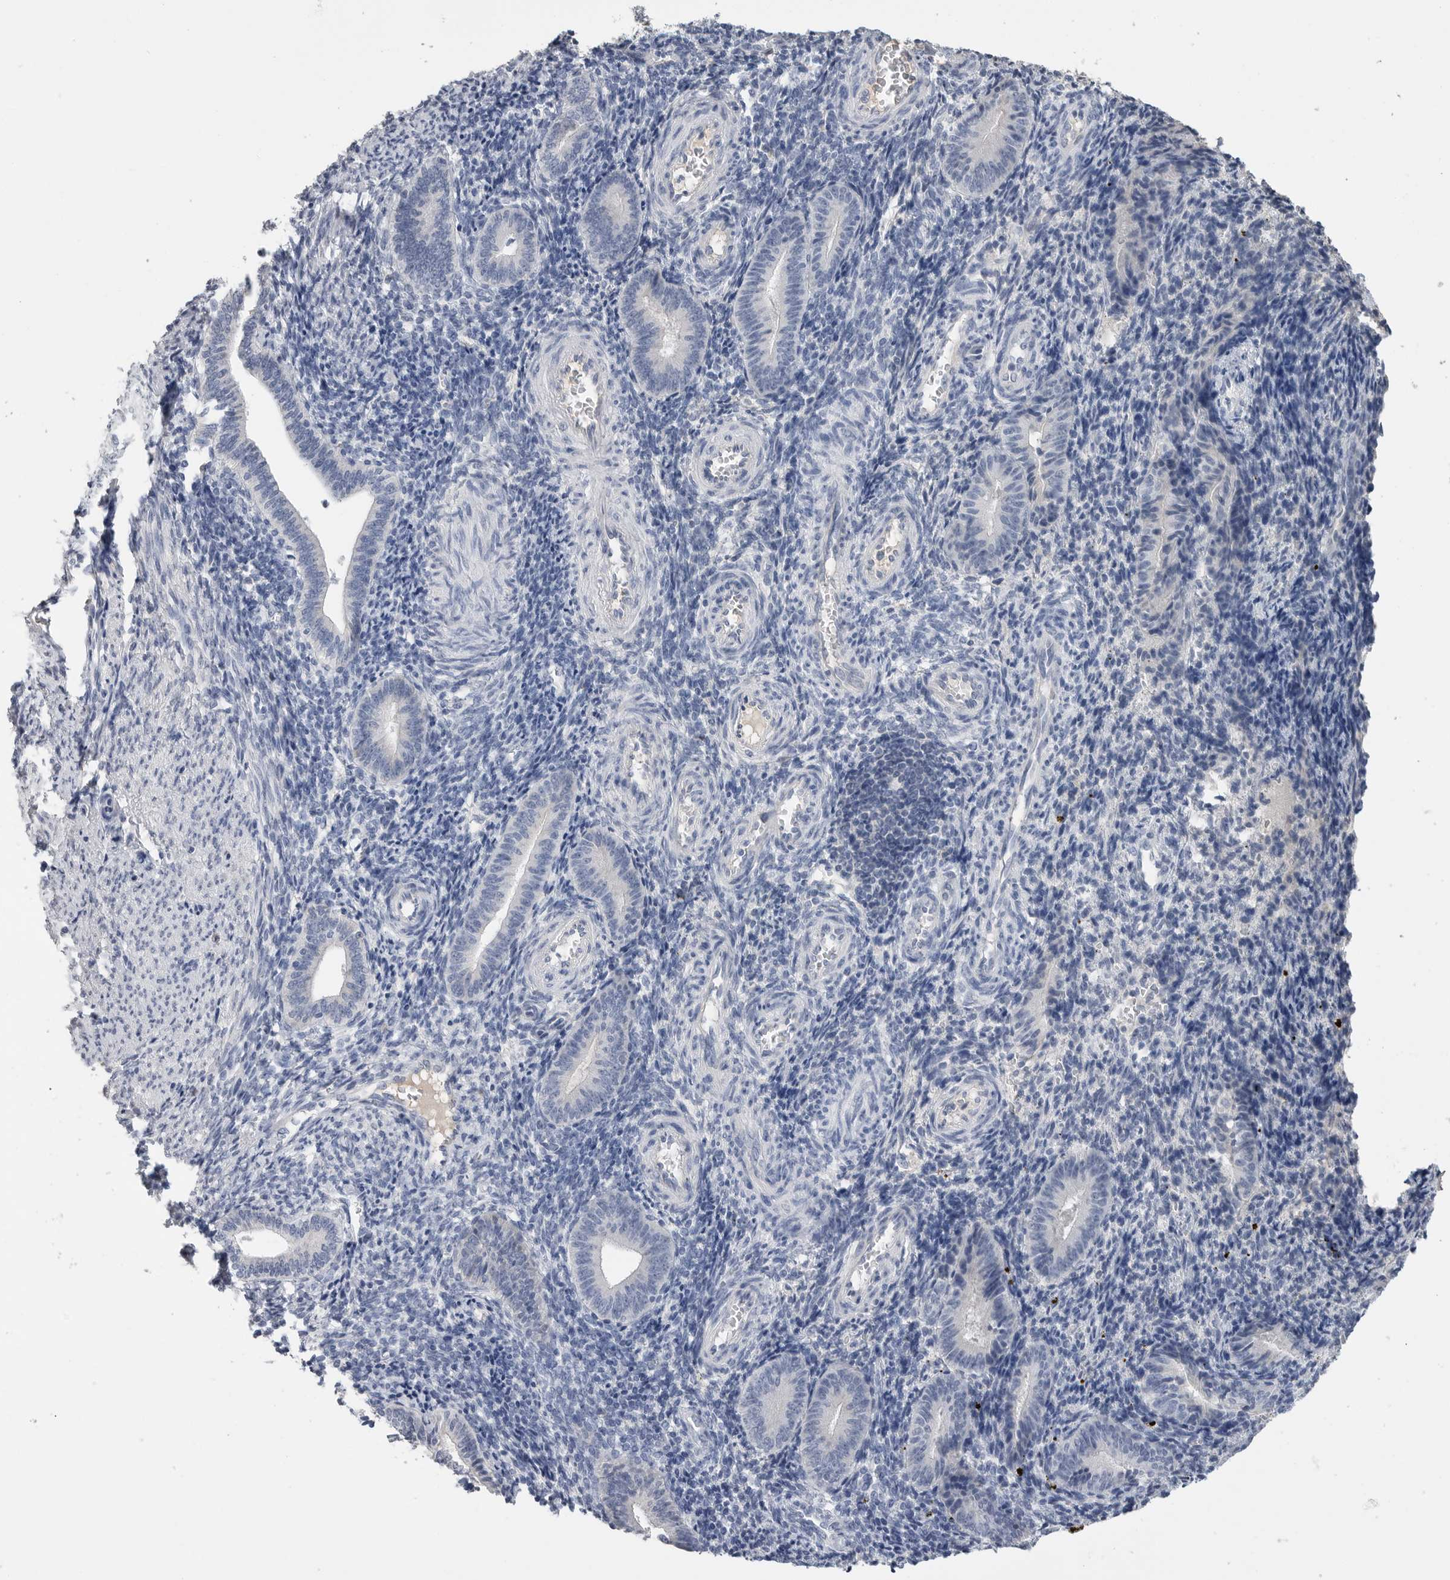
{"staining": {"intensity": "negative", "quantity": "none", "location": "none"}, "tissue": "endometrium", "cell_type": "Cells in endometrial stroma", "image_type": "normal", "snomed": [{"axis": "morphology", "description": "Normal tissue, NOS"}, {"axis": "topography", "description": "Uterus"}, {"axis": "topography", "description": "Endometrium"}], "caption": "This is an immunohistochemistry histopathology image of benign endometrium. There is no positivity in cells in endometrial stroma.", "gene": "FABP6", "patient": {"sex": "female", "age": 33}}